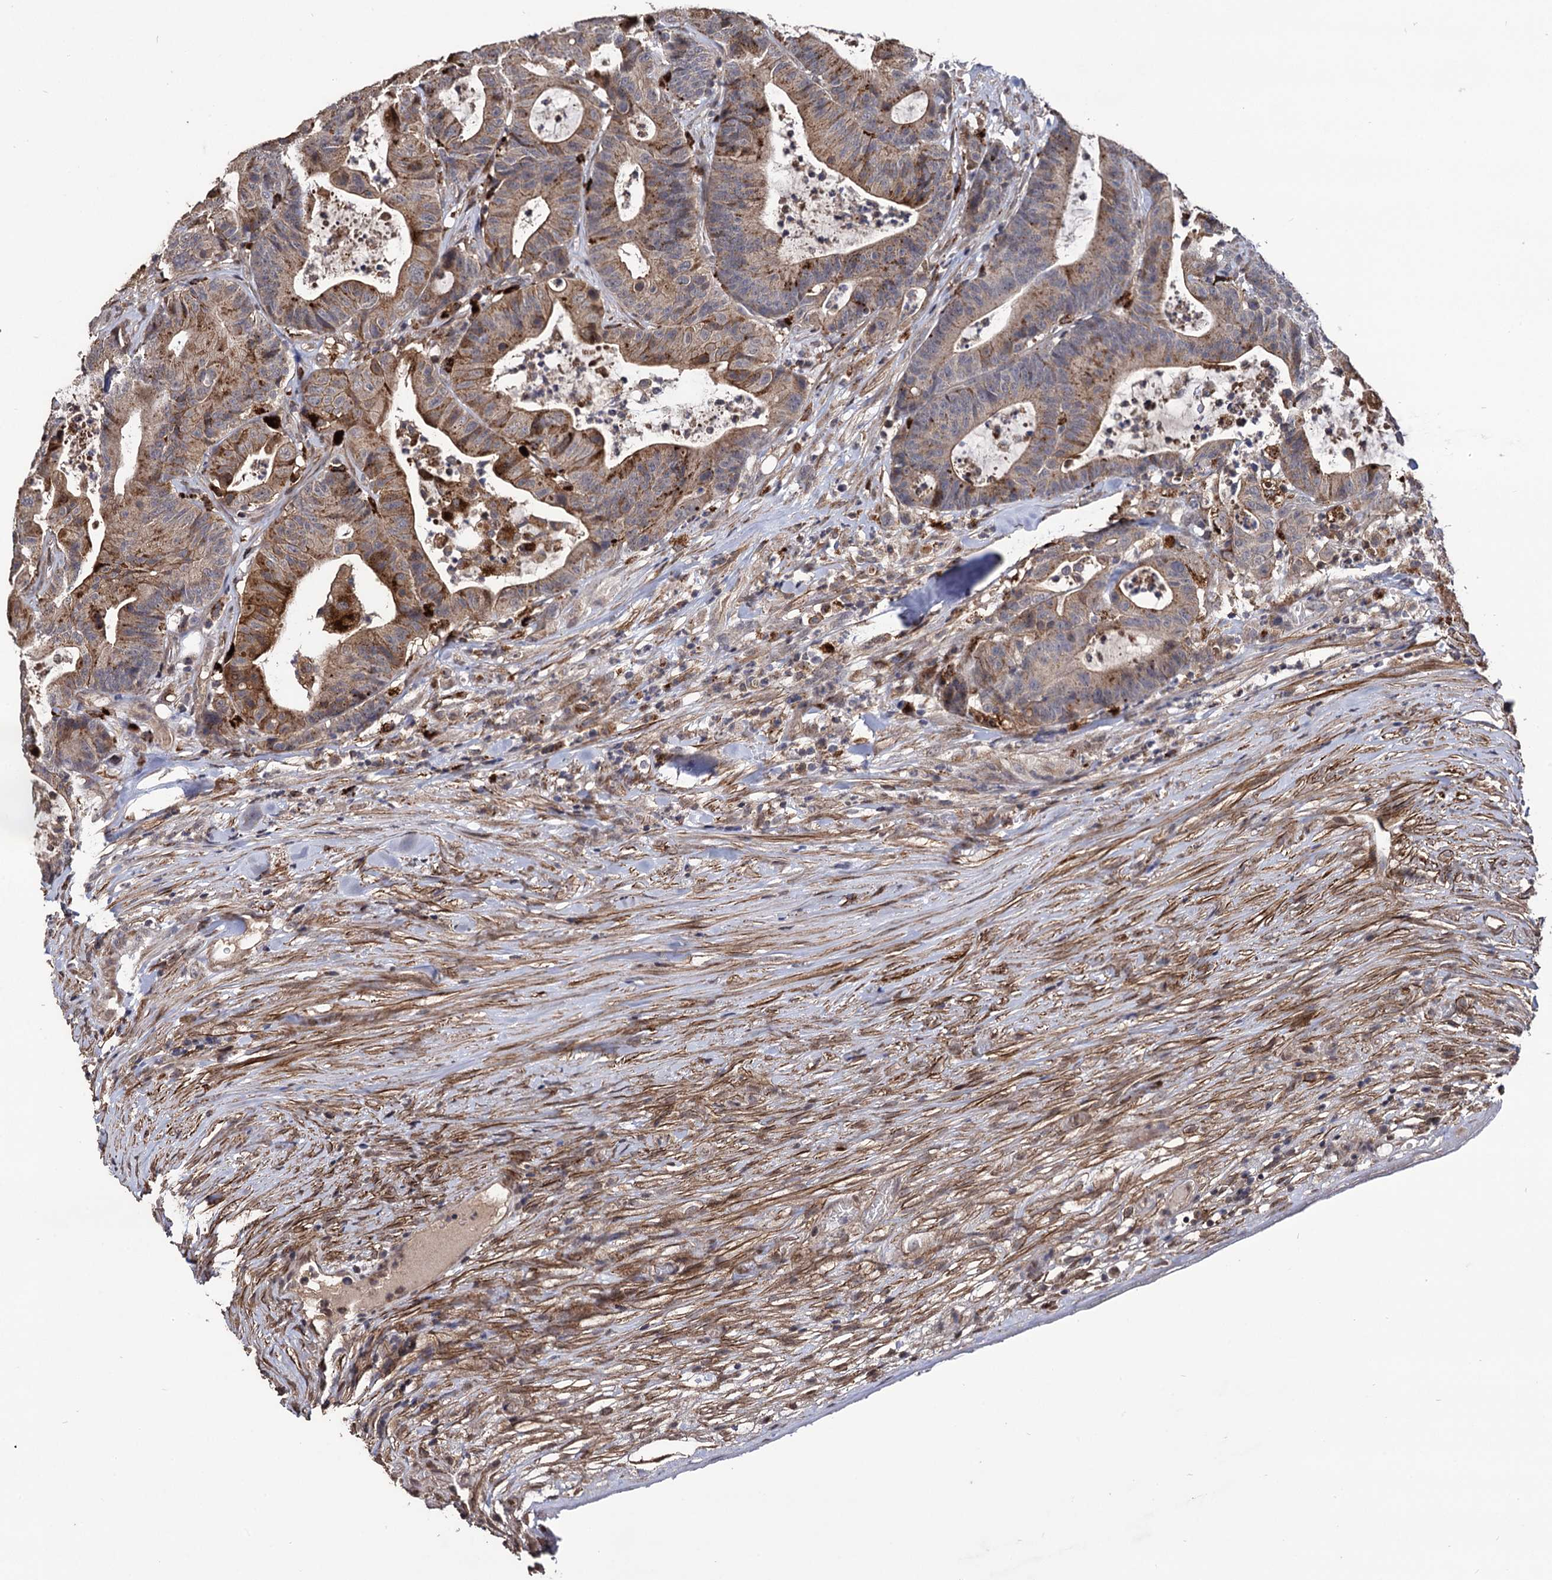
{"staining": {"intensity": "moderate", "quantity": ">75%", "location": "cytoplasmic/membranous"}, "tissue": "colorectal cancer", "cell_type": "Tumor cells", "image_type": "cancer", "snomed": [{"axis": "morphology", "description": "Adenocarcinoma, NOS"}, {"axis": "topography", "description": "Colon"}], "caption": "Brown immunohistochemical staining in human colorectal cancer shows moderate cytoplasmic/membranous expression in approximately >75% of tumor cells. (IHC, brightfield microscopy, high magnification).", "gene": "MICAL2", "patient": {"sex": "female", "age": 84}}